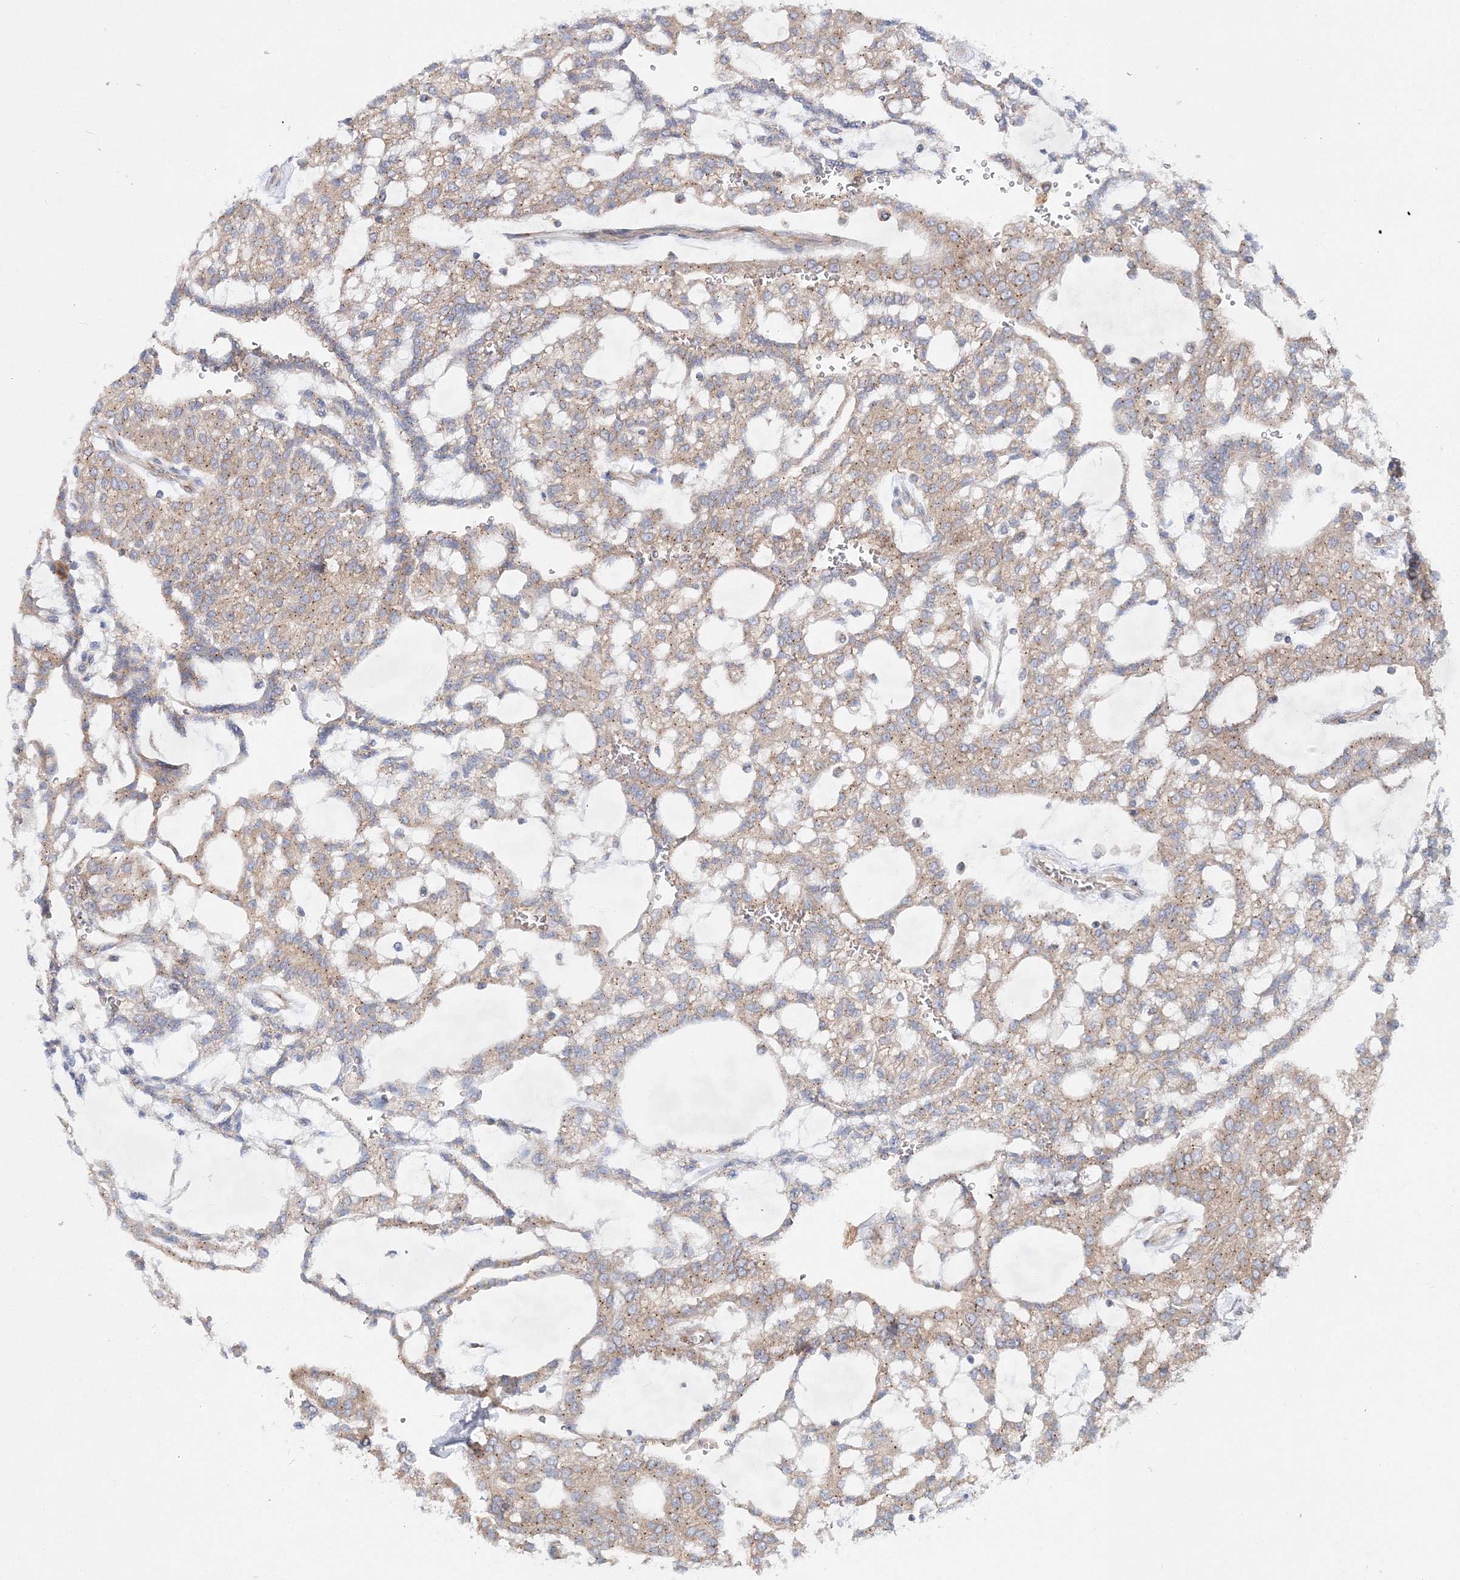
{"staining": {"intensity": "weak", "quantity": "25%-75%", "location": "cytoplasmic/membranous"}, "tissue": "renal cancer", "cell_type": "Tumor cells", "image_type": "cancer", "snomed": [{"axis": "morphology", "description": "Adenocarcinoma, NOS"}, {"axis": "topography", "description": "Kidney"}], "caption": "Protein analysis of renal adenocarcinoma tissue shows weak cytoplasmic/membranous expression in about 25%-75% of tumor cells. (Stains: DAB (3,3'-diaminobenzidine) in brown, nuclei in blue, Microscopy: brightfield microscopy at high magnification).", "gene": "SEC23IP", "patient": {"sex": "male", "age": 63}}